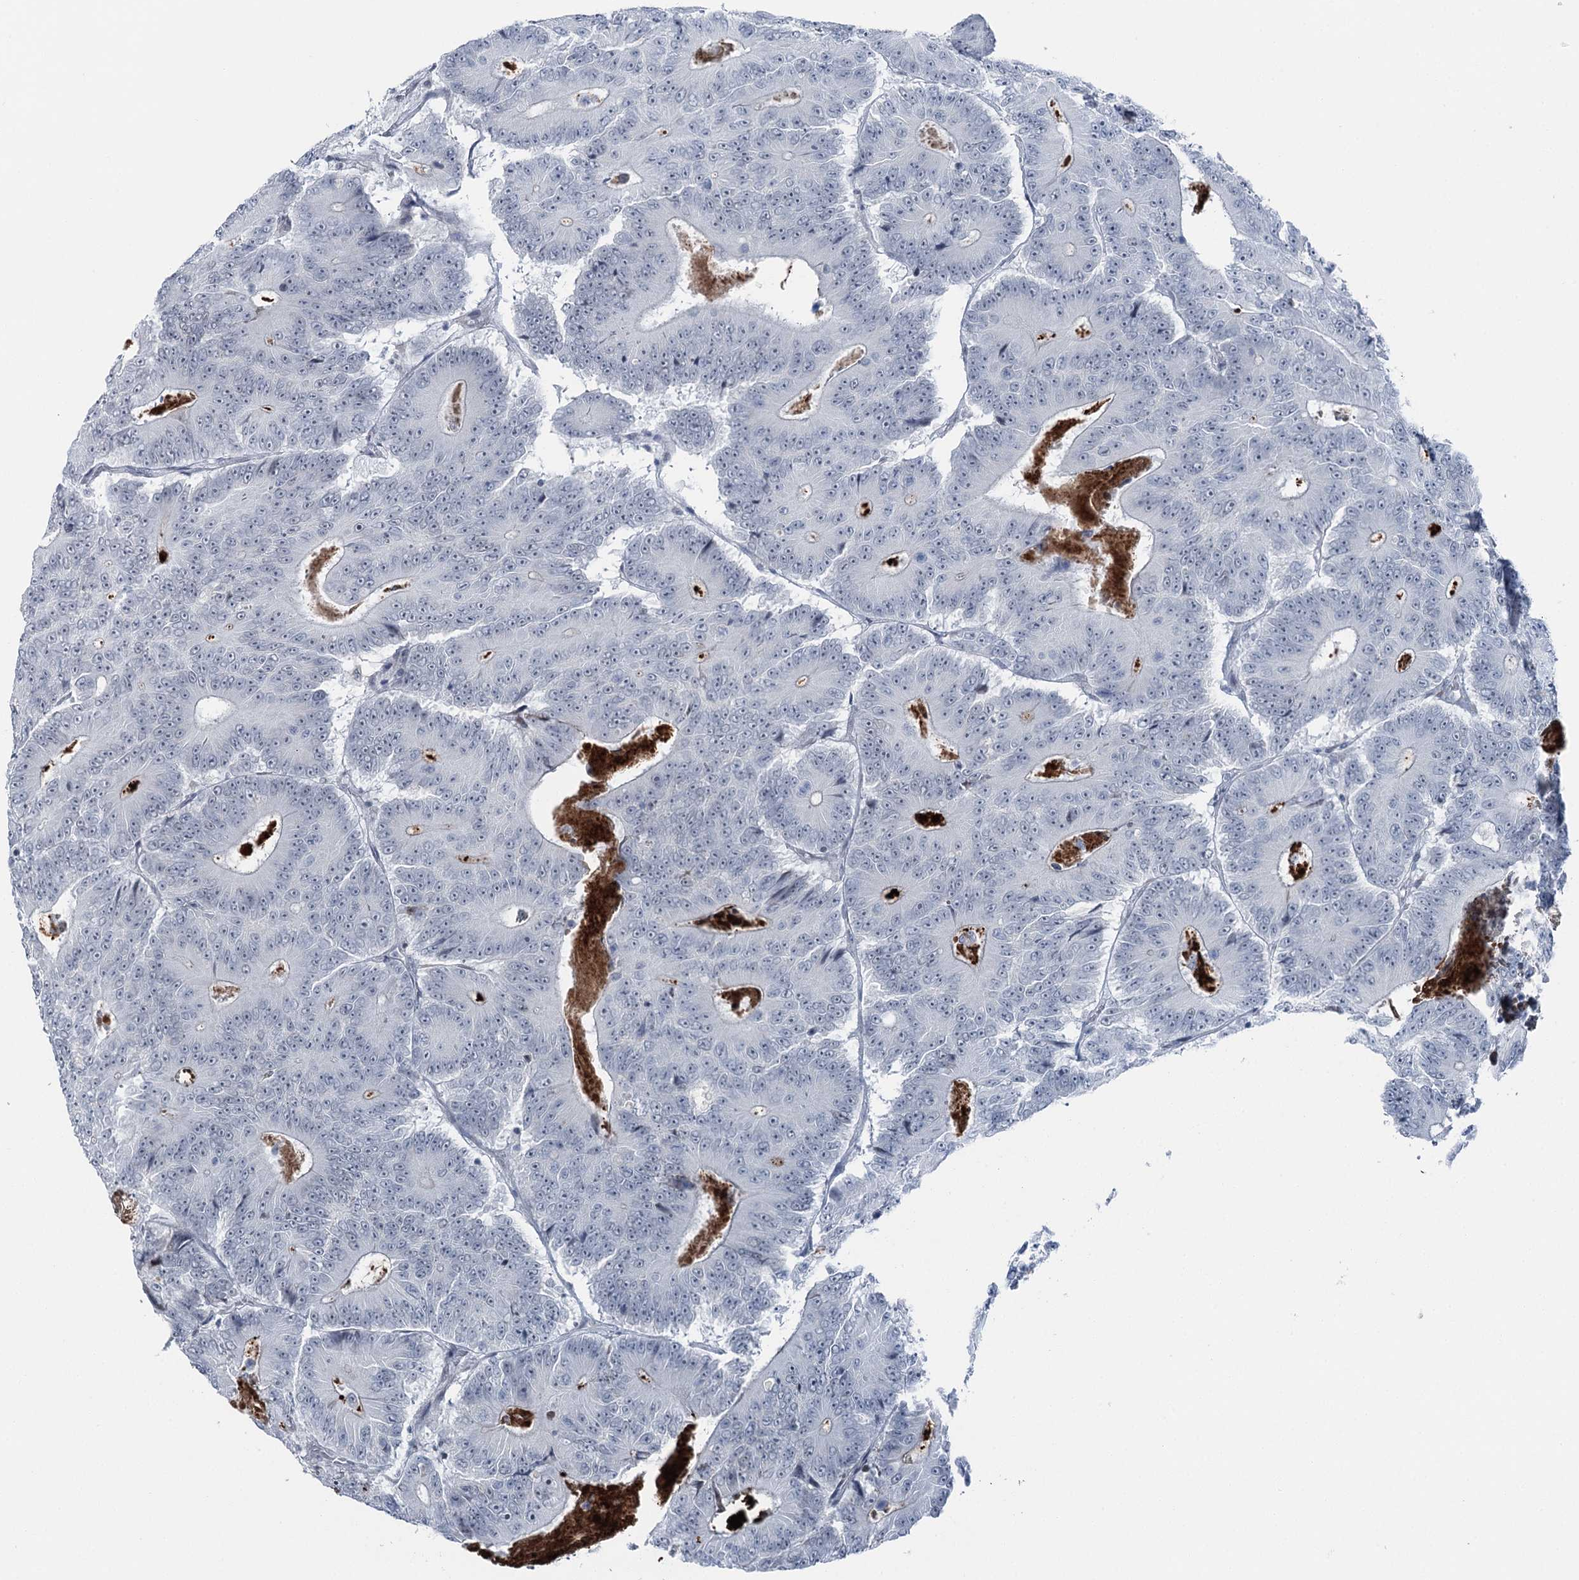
{"staining": {"intensity": "negative", "quantity": "none", "location": "none"}, "tissue": "colorectal cancer", "cell_type": "Tumor cells", "image_type": "cancer", "snomed": [{"axis": "morphology", "description": "Adenocarcinoma, NOS"}, {"axis": "topography", "description": "Colon"}], "caption": "Immunohistochemical staining of human adenocarcinoma (colorectal) reveals no significant positivity in tumor cells. The staining is performed using DAB (3,3'-diaminobenzidine) brown chromogen with nuclei counter-stained in using hematoxylin.", "gene": "STEEP1", "patient": {"sex": "male", "age": 83}}